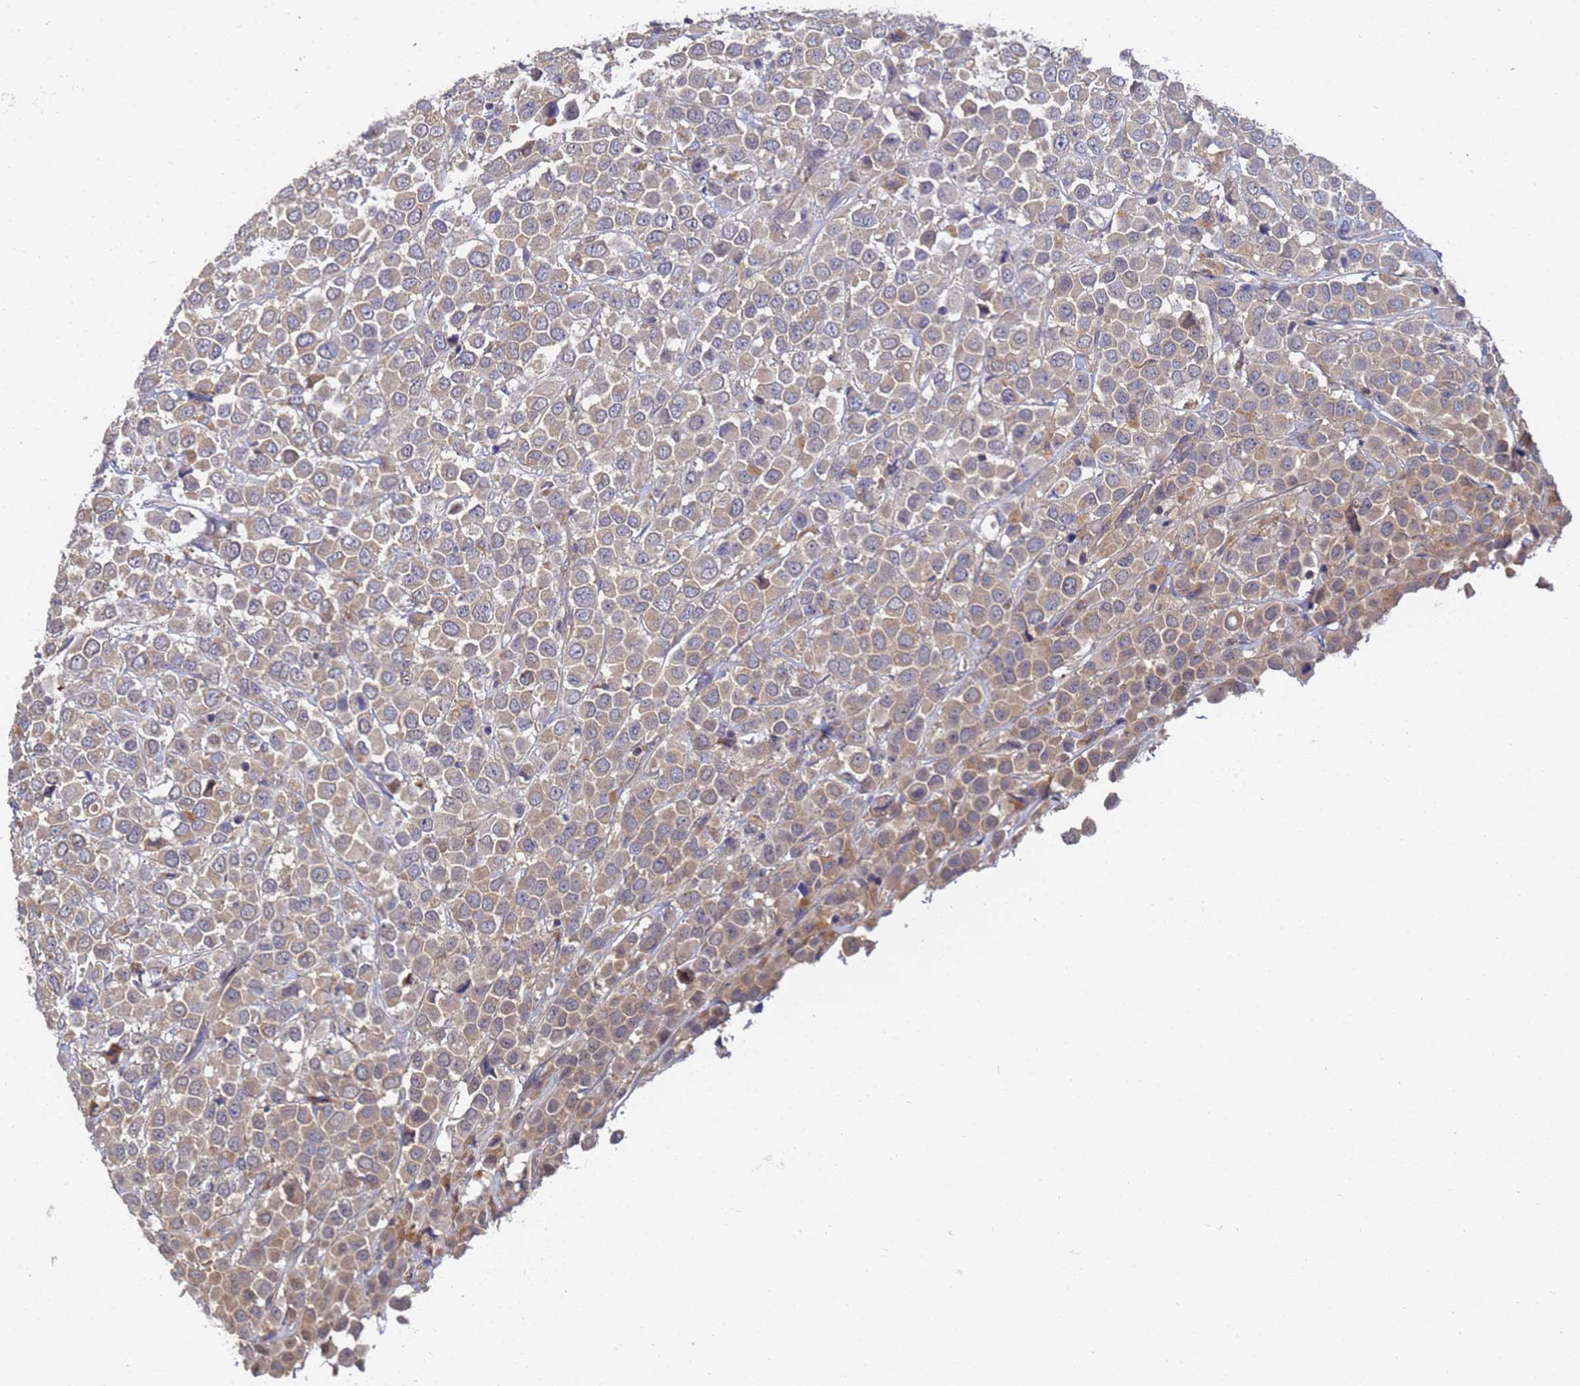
{"staining": {"intensity": "weak", "quantity": "25%-75%", "location": "cytoplasmic/membranous"}, "tissue": "breast cancer", "cell_type": "Tumor cells", "image_type": "cancer", "snomed": [{"axis": "morphology", "description": "Duct carcinoma"}, {"axis": "topography", "description": "Breast"}], "caption": "Protein staining displays weak cytoplasmic/membranous positivity in about 25%-75% of tumor cells in breast cancer (intraductal carcinoma).", "gene": "ALS2CL", "patient": {"sex": "female", "age": 61}}